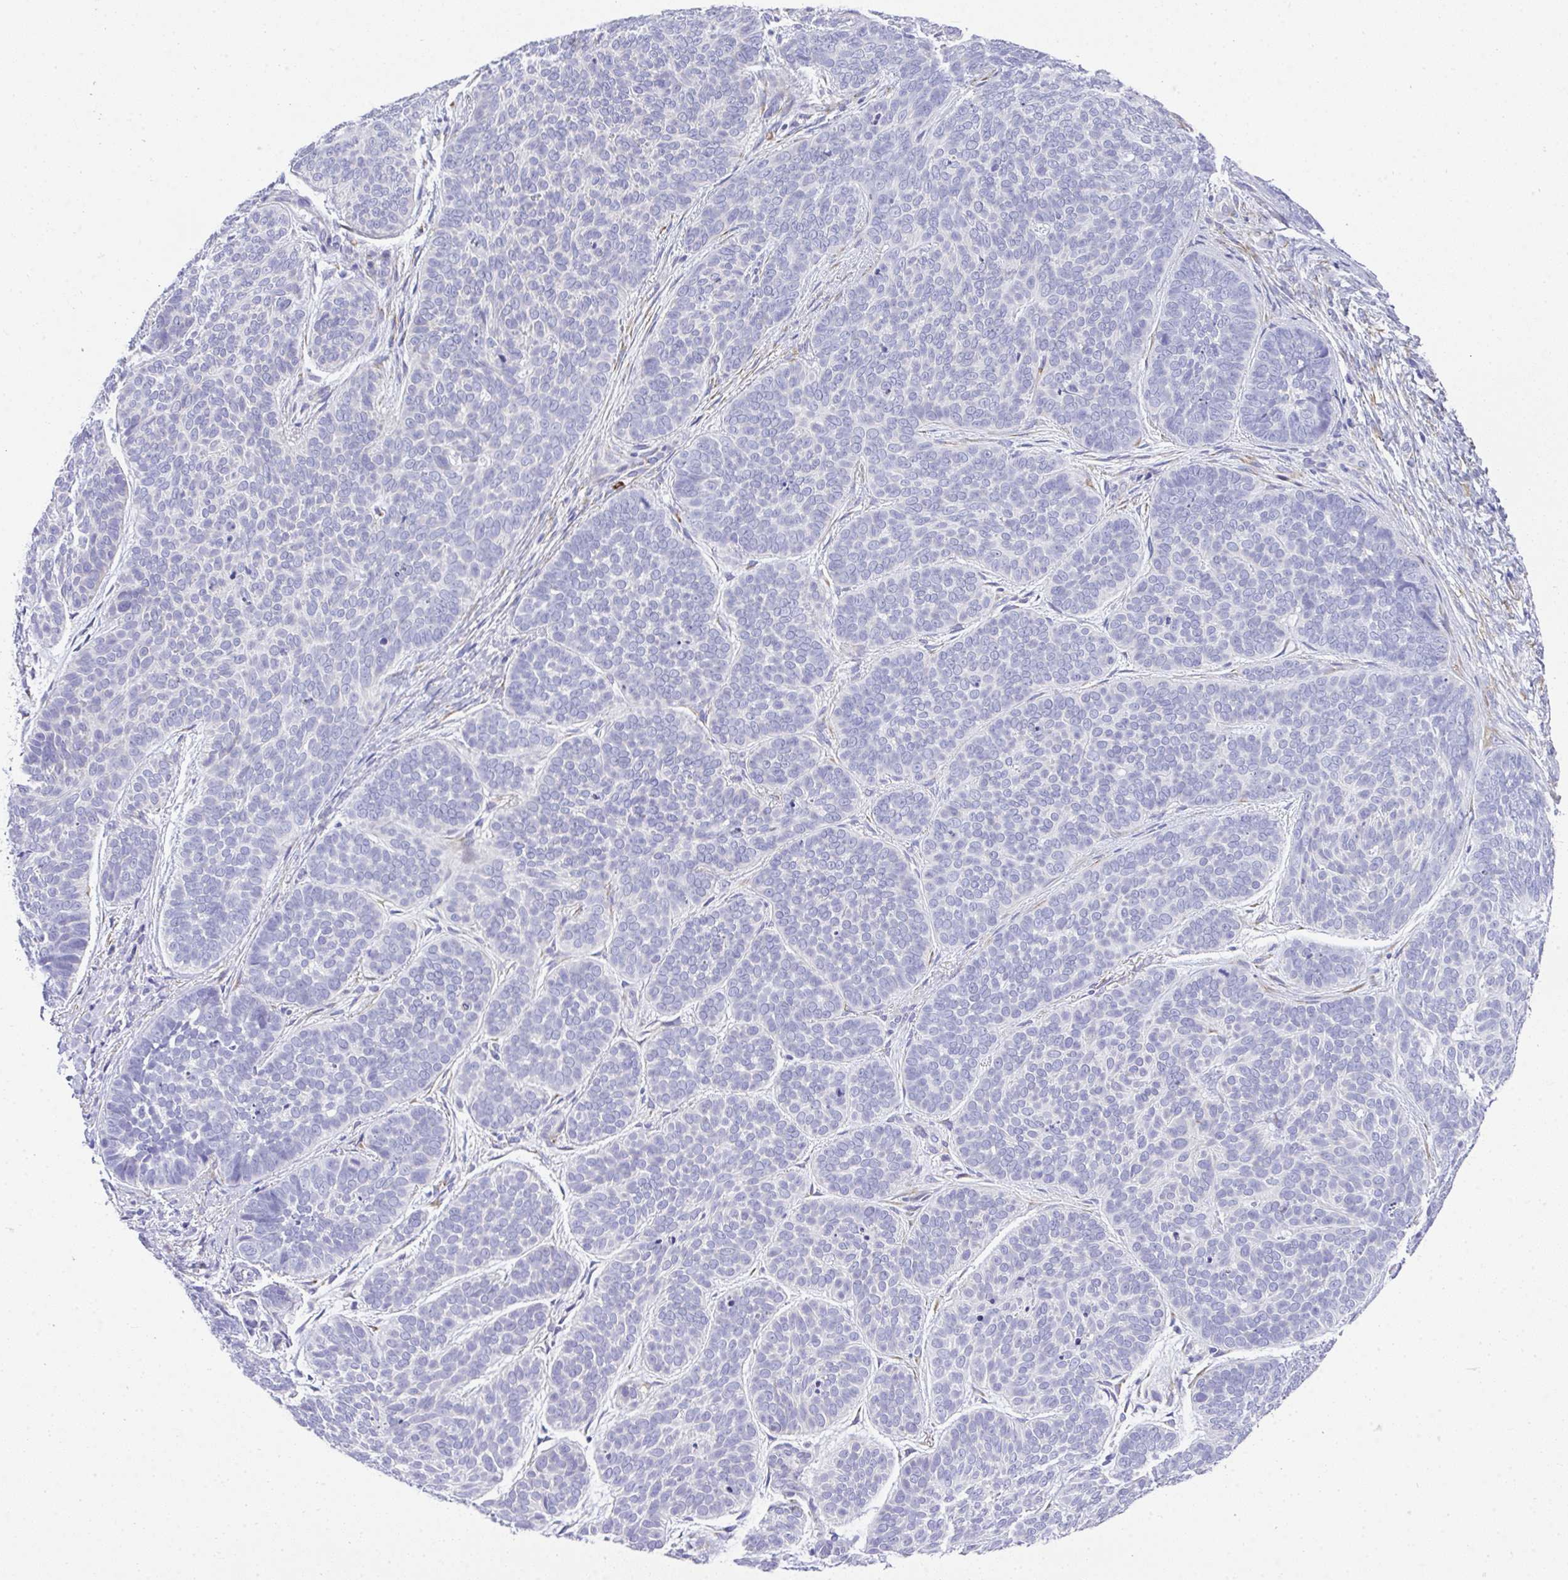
{"staining": {"intensity": "negative", "quantity": "none", "location": "none"}, "tissue": "skin cancer", "cell_type": "Tumor cells", "image_type": "cancer", "snomed": [{"axis": "morphology", "description": "Basal cell carcinoma"}, {"axis": "topography", "description": "Skin"}, {"axis": "topography", "description": "Skin of nose"}], "caption": "There is no significant staining in tumor cells of skin cancer.", "gene": "ADRA2C", "patient": {"sex": "female", "age": 81}}